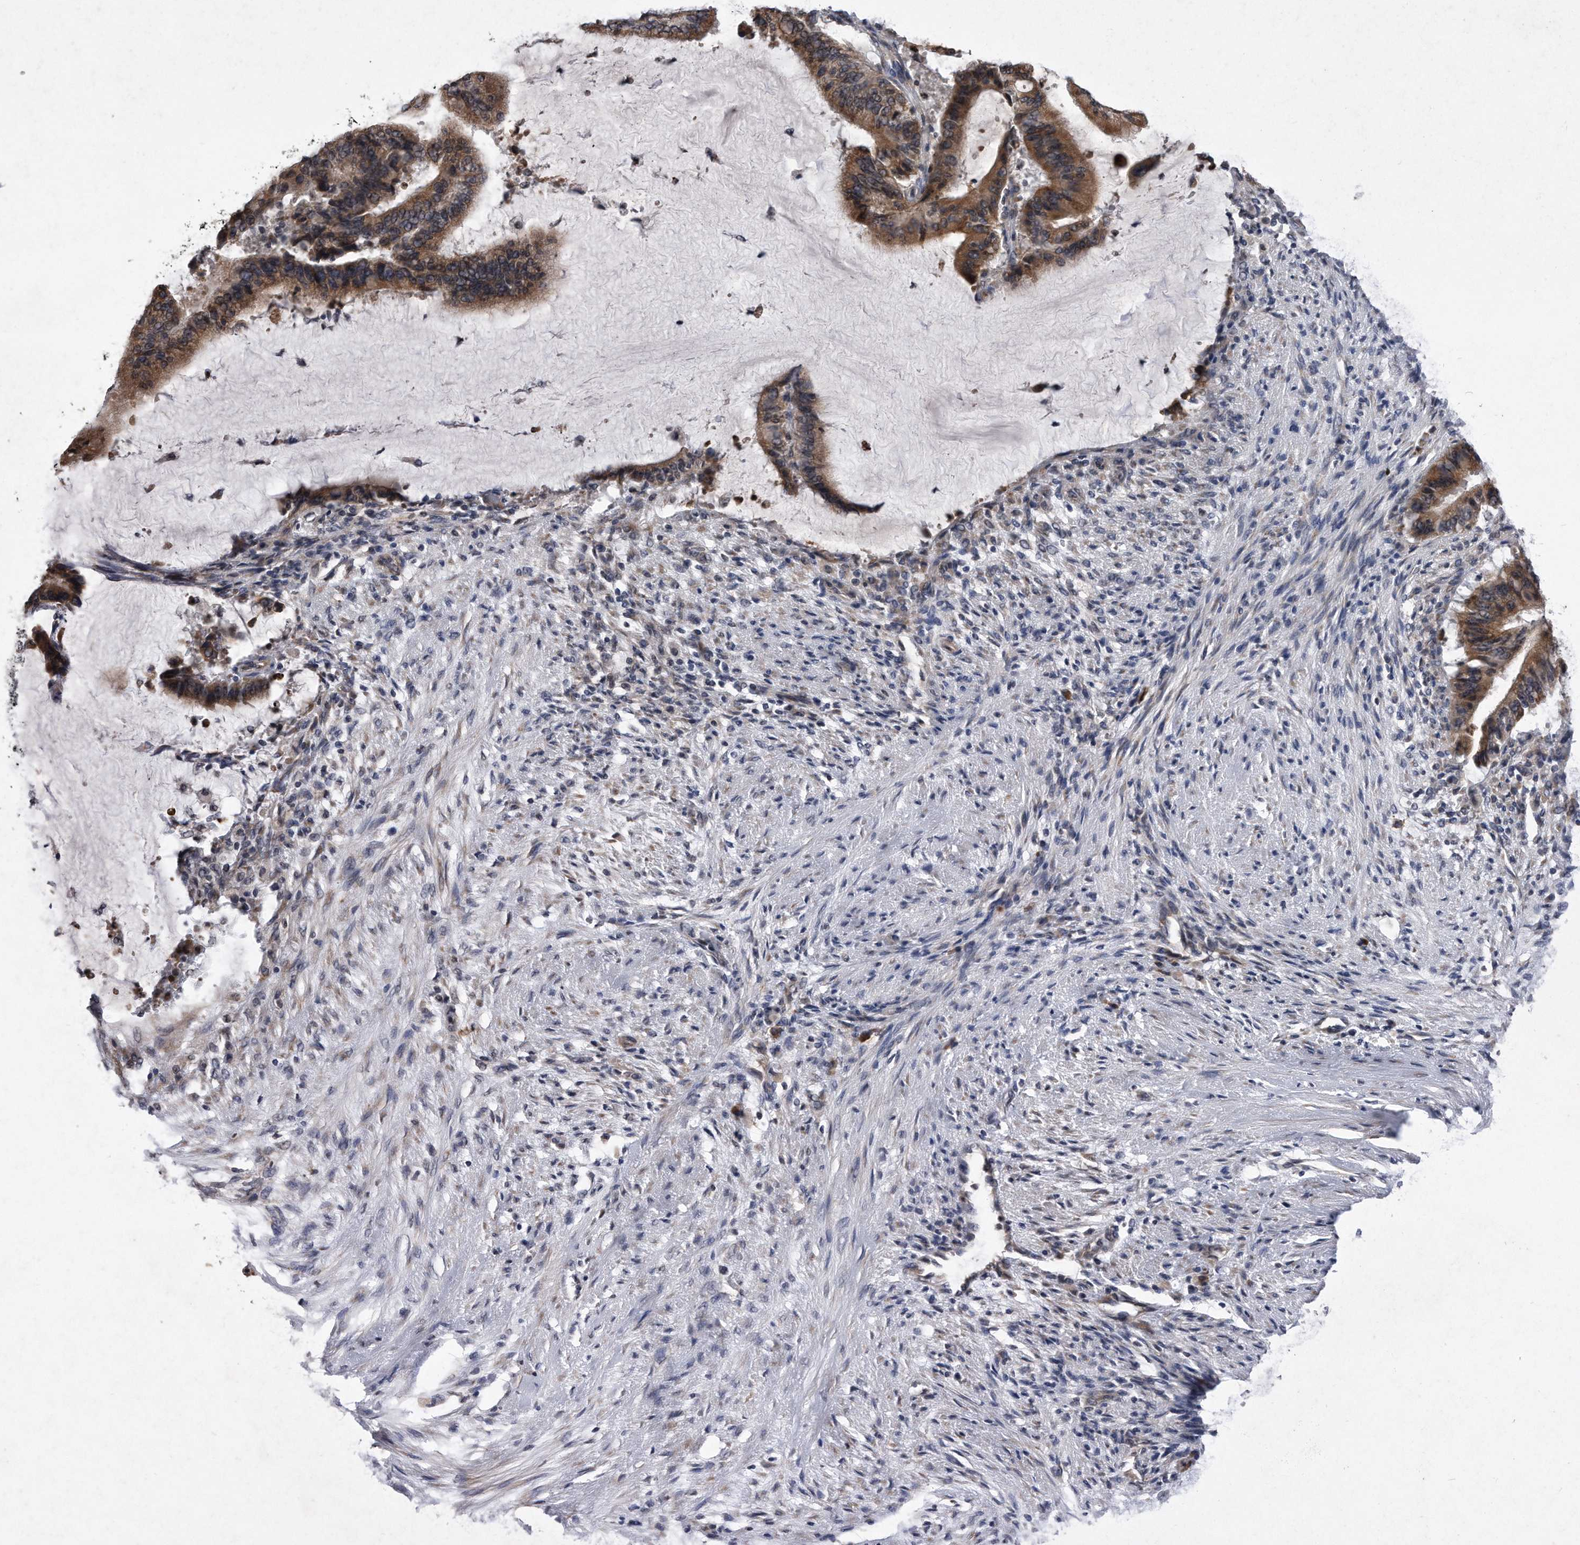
{"staining": {"intensity": "moderate", "quantity": ">75%", "location": "cytoplasmic/membranous"}, "tissue": "liver cancer", "cell_type": "Tumor cells", "image_type": "cancer", "snomed": [{"axis": "morphology", "description": "Normal tissue, NOS"}, {"axis": "morphology", "description": "Cholangiocarcinoma"}, {"axis": "topography", "description": "Liver"}, {"axis": "topography", "description": "Peripheral nerve tissue"}], "caption": "High-magnification brightfield microscopy of cholangiocarcinoma (liver) stained with DAB (brown) and counterstained with hematoxylin (blue). tumor cells exhibit moderate cytoplasmic/membranous expression is identified in about>75% of cells.", "gene": "DAB1", "patient": {"sex": "female", "age": 73}}